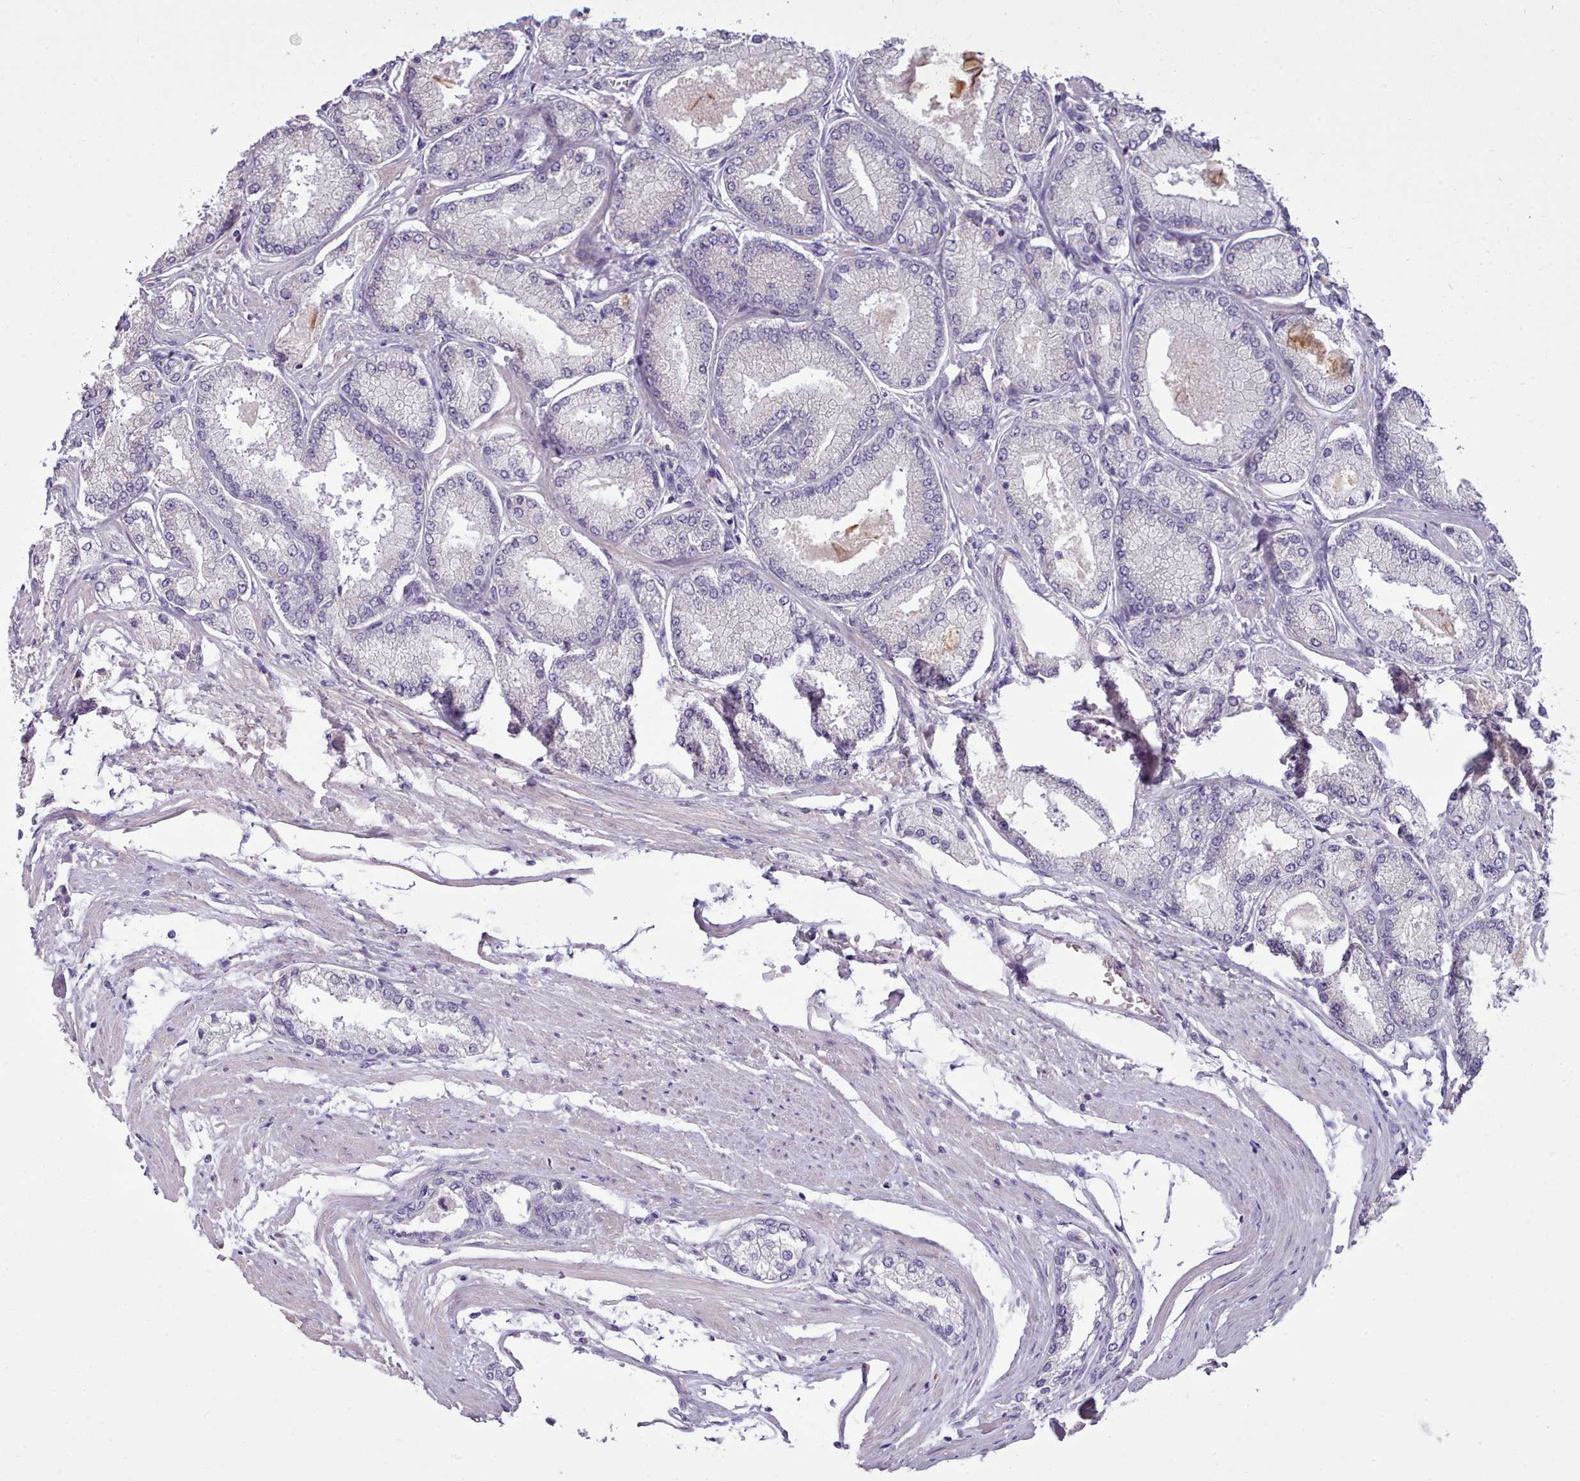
{"staining": {"intensity": "negative", "quantity": "none", "location": "none"}, "tissue": "prostate cancer", "cell_type": "Tumor cells", "image_type": "cancer", "snomed": [{"axis": "morphology", "description": "Adenocarcinoma, Low grade"}, {"axis": "topography", "description": "Prostate"}], "caption": "An immunohistochemistry (IHC) histopathology image of low-grade adenocarcinoma (prostate) is shown. There is no staining in tumor cells of low-grade adenocarcinoma (prostate).", "gene": "DPF1", "patient": {"sex": "male", "age": 74}}